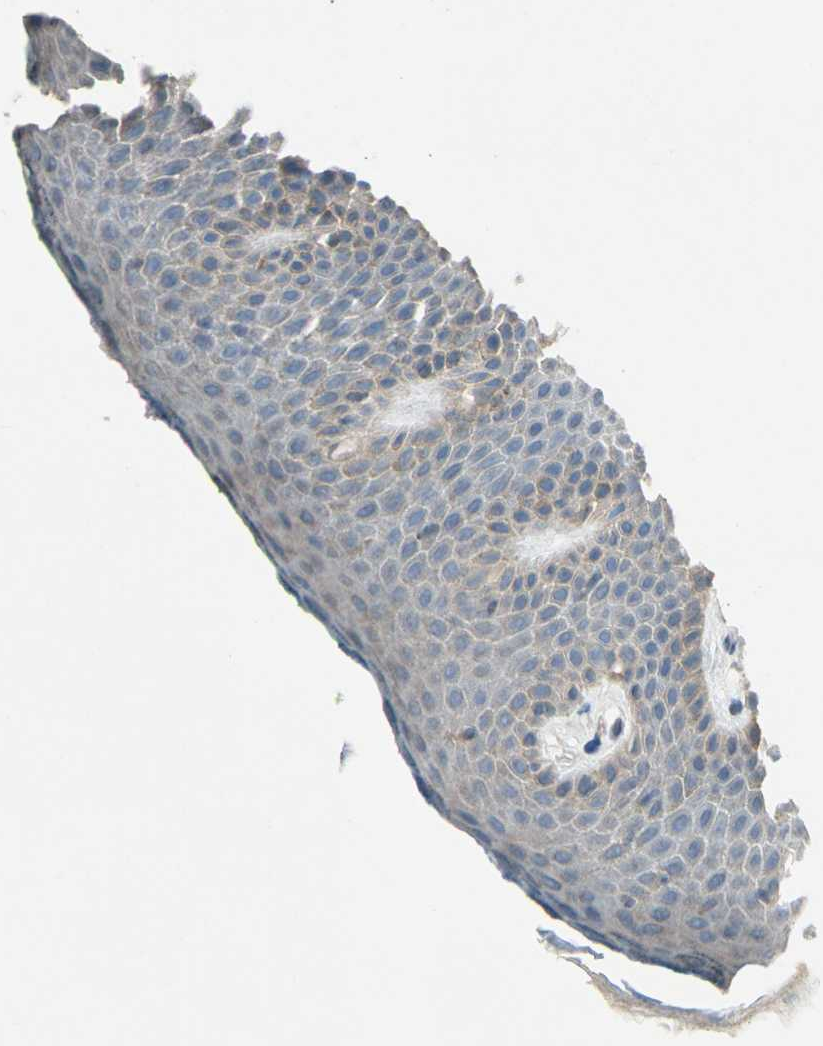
{"staining": {"intensity": "weak", "quantity": "<25%", "location": "cytoplasmic/membranous"}, "tissue": "skin", "cell_type": "Epidermal cells", "image_type": "normal", "snomed": [{"axis": "morphology", "description": "Normal tissue, NOS"}, {"axis": "topography", "description": "Anal"}], "caption": "High magnification brightfield microscopy of unremarkable skin stained with DAB (brown) and counterstained with hematoxylin (blue): epidermal cells show no significant staining.", "gene": "PIP5K1B", "patient": {"sex": "male", "age": 74}}